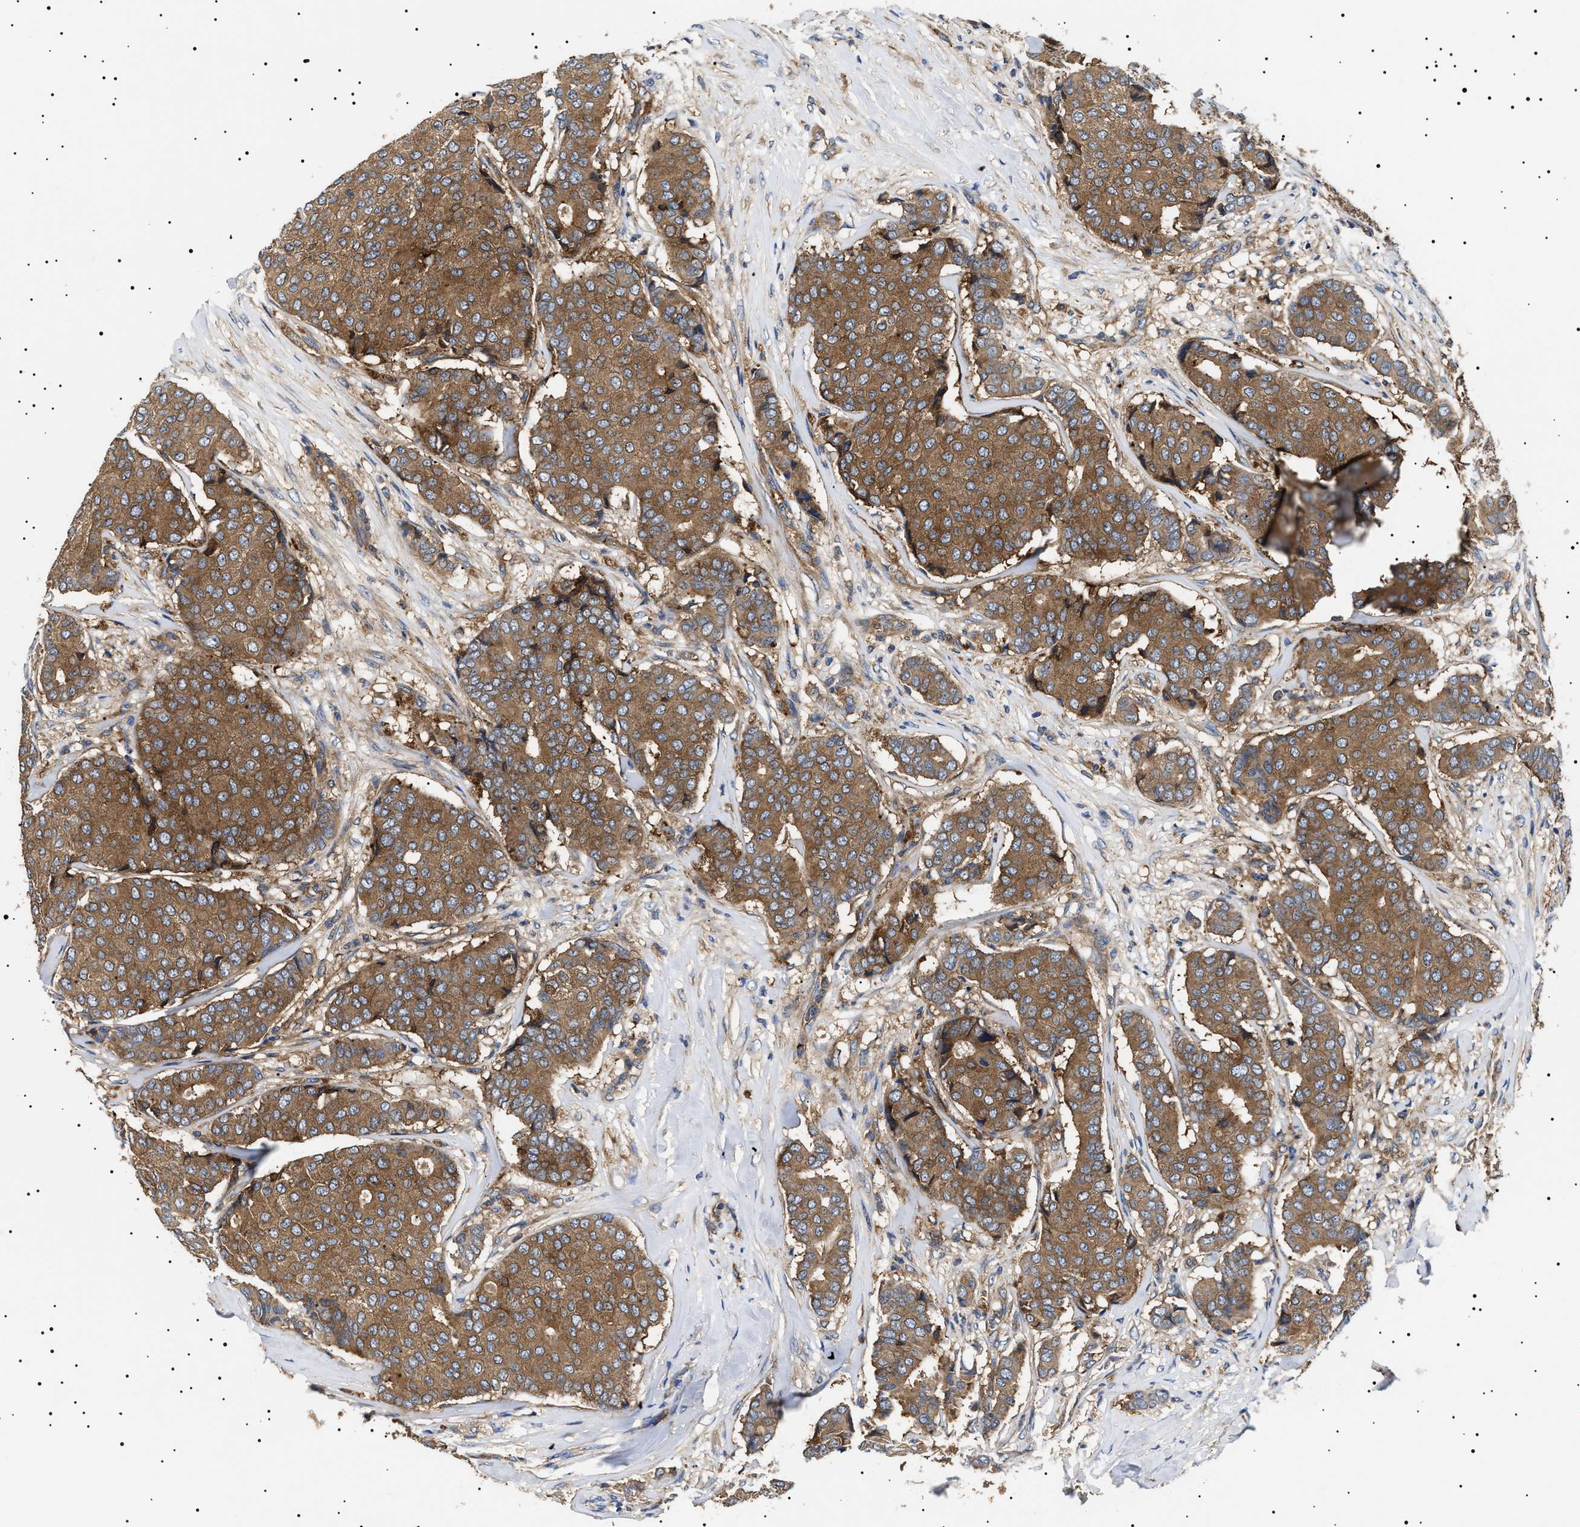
{"staining": {"intensity": "moderate", "quantity": ">75%", "location": "cytoplasmic/membranous"}, "tissue": "breast cancer", "cell_type": "Tumor cells", "image_type": "cancer", "snomed": [{"axis": "morphology", "description": "Duct carcinoma"}, {"axis": "topography", "description": "Breast"}], "caption": "Moderate cytoplasmic/membranous protein positivity is identified in approximately >75% of tumor cells in breast cancer (intraductal carcinoma).", "gene": "TPP2", "patient": {"sex": "female", "age": 75}}